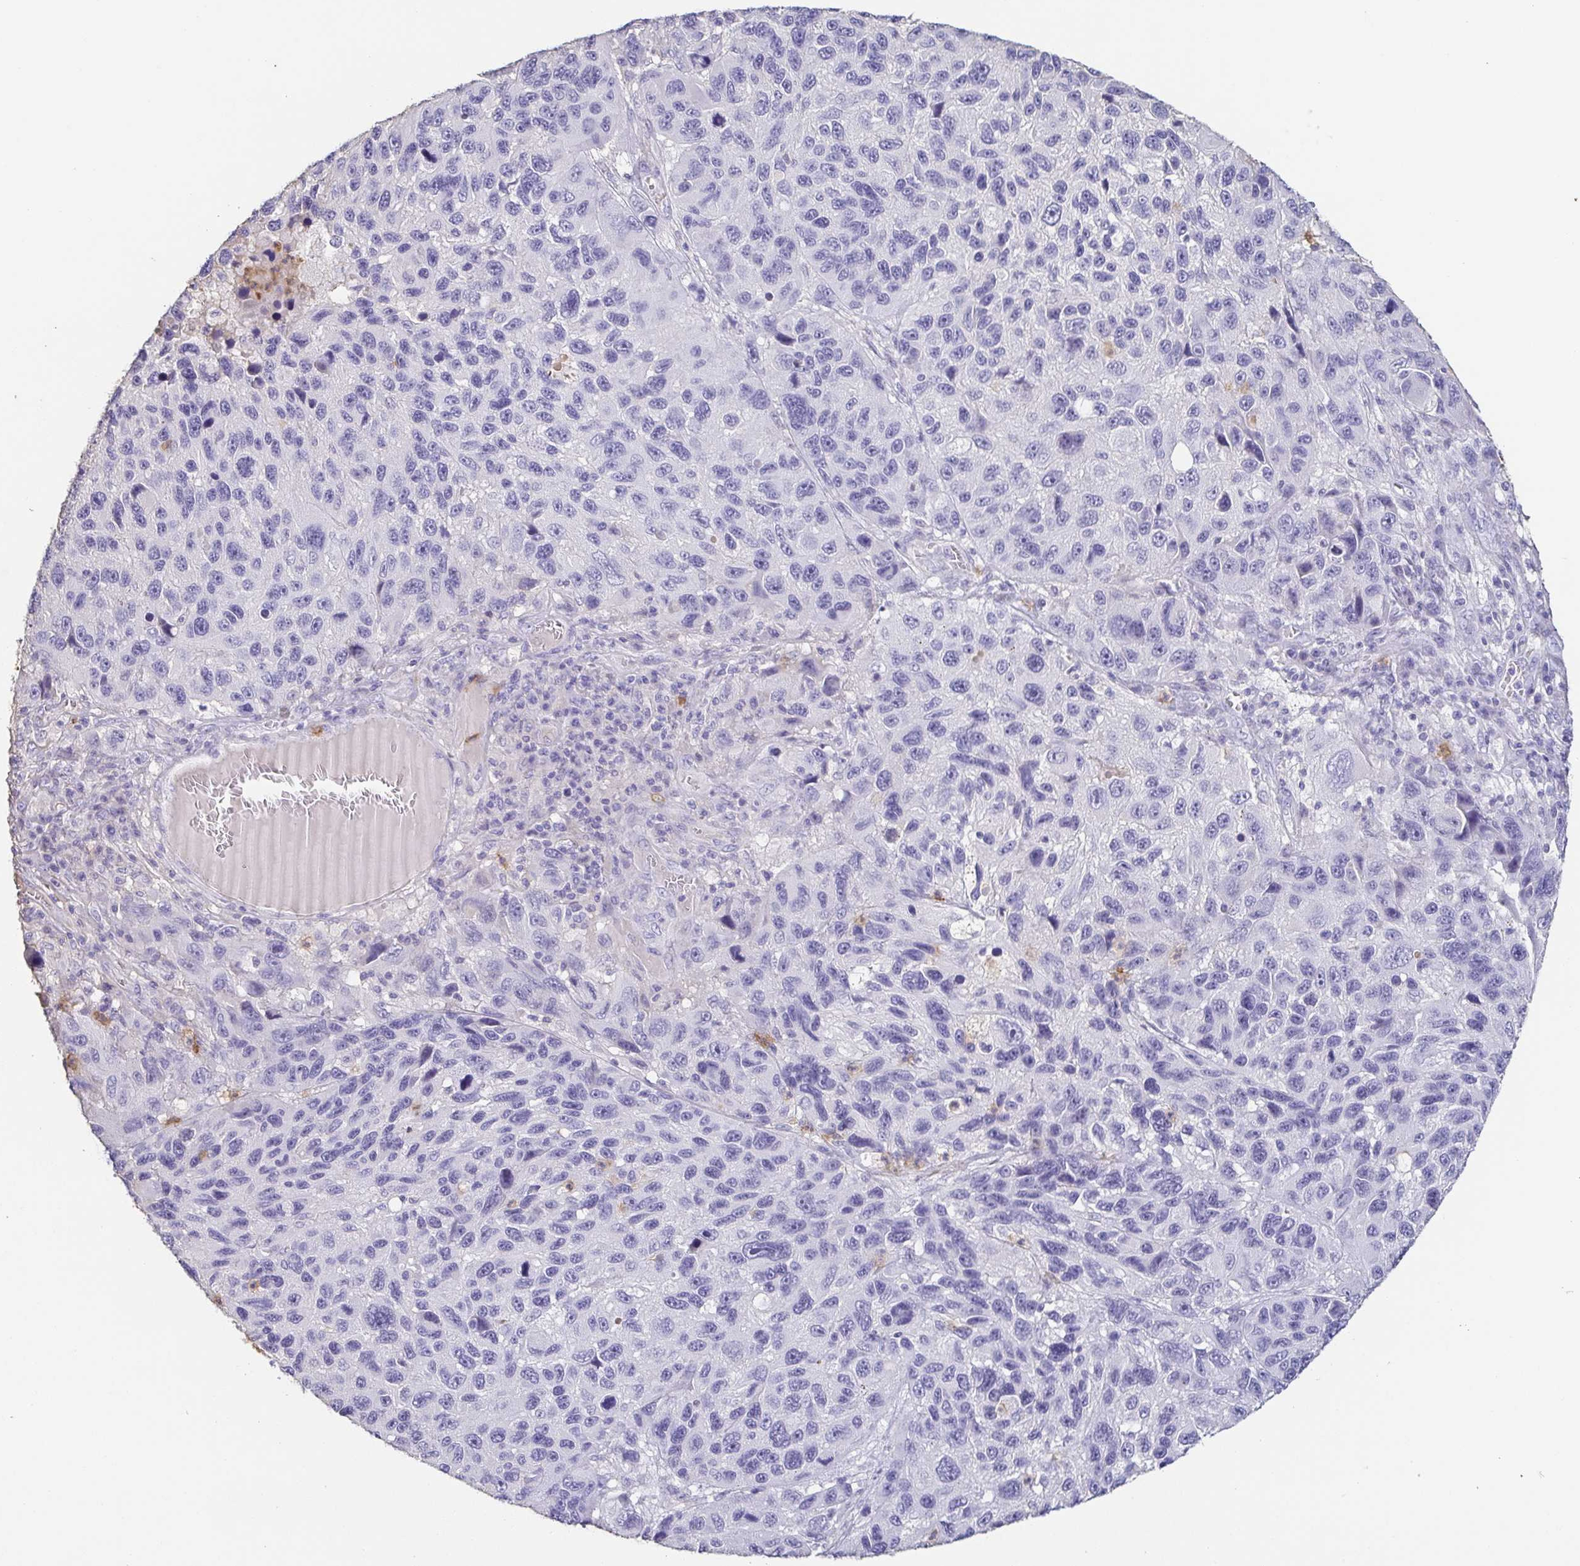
{"staining": {"intensity": "negative", "quantity": "none", "location": "none"}, "tissue": "melanoma", "cell_type": "Tumor cells", "image_type": "cancer", "snomed": [{"axis": "morphology", "description": "Malignant melanoma, NOS"}, {"axis": "topography", "description": "Skin"}], "caption": "Micrograph shows no protein staining in tumor cells of melanoma tissue.", "gene": "BPIFA2", "patient": {"sex": "male", "age": 53}}